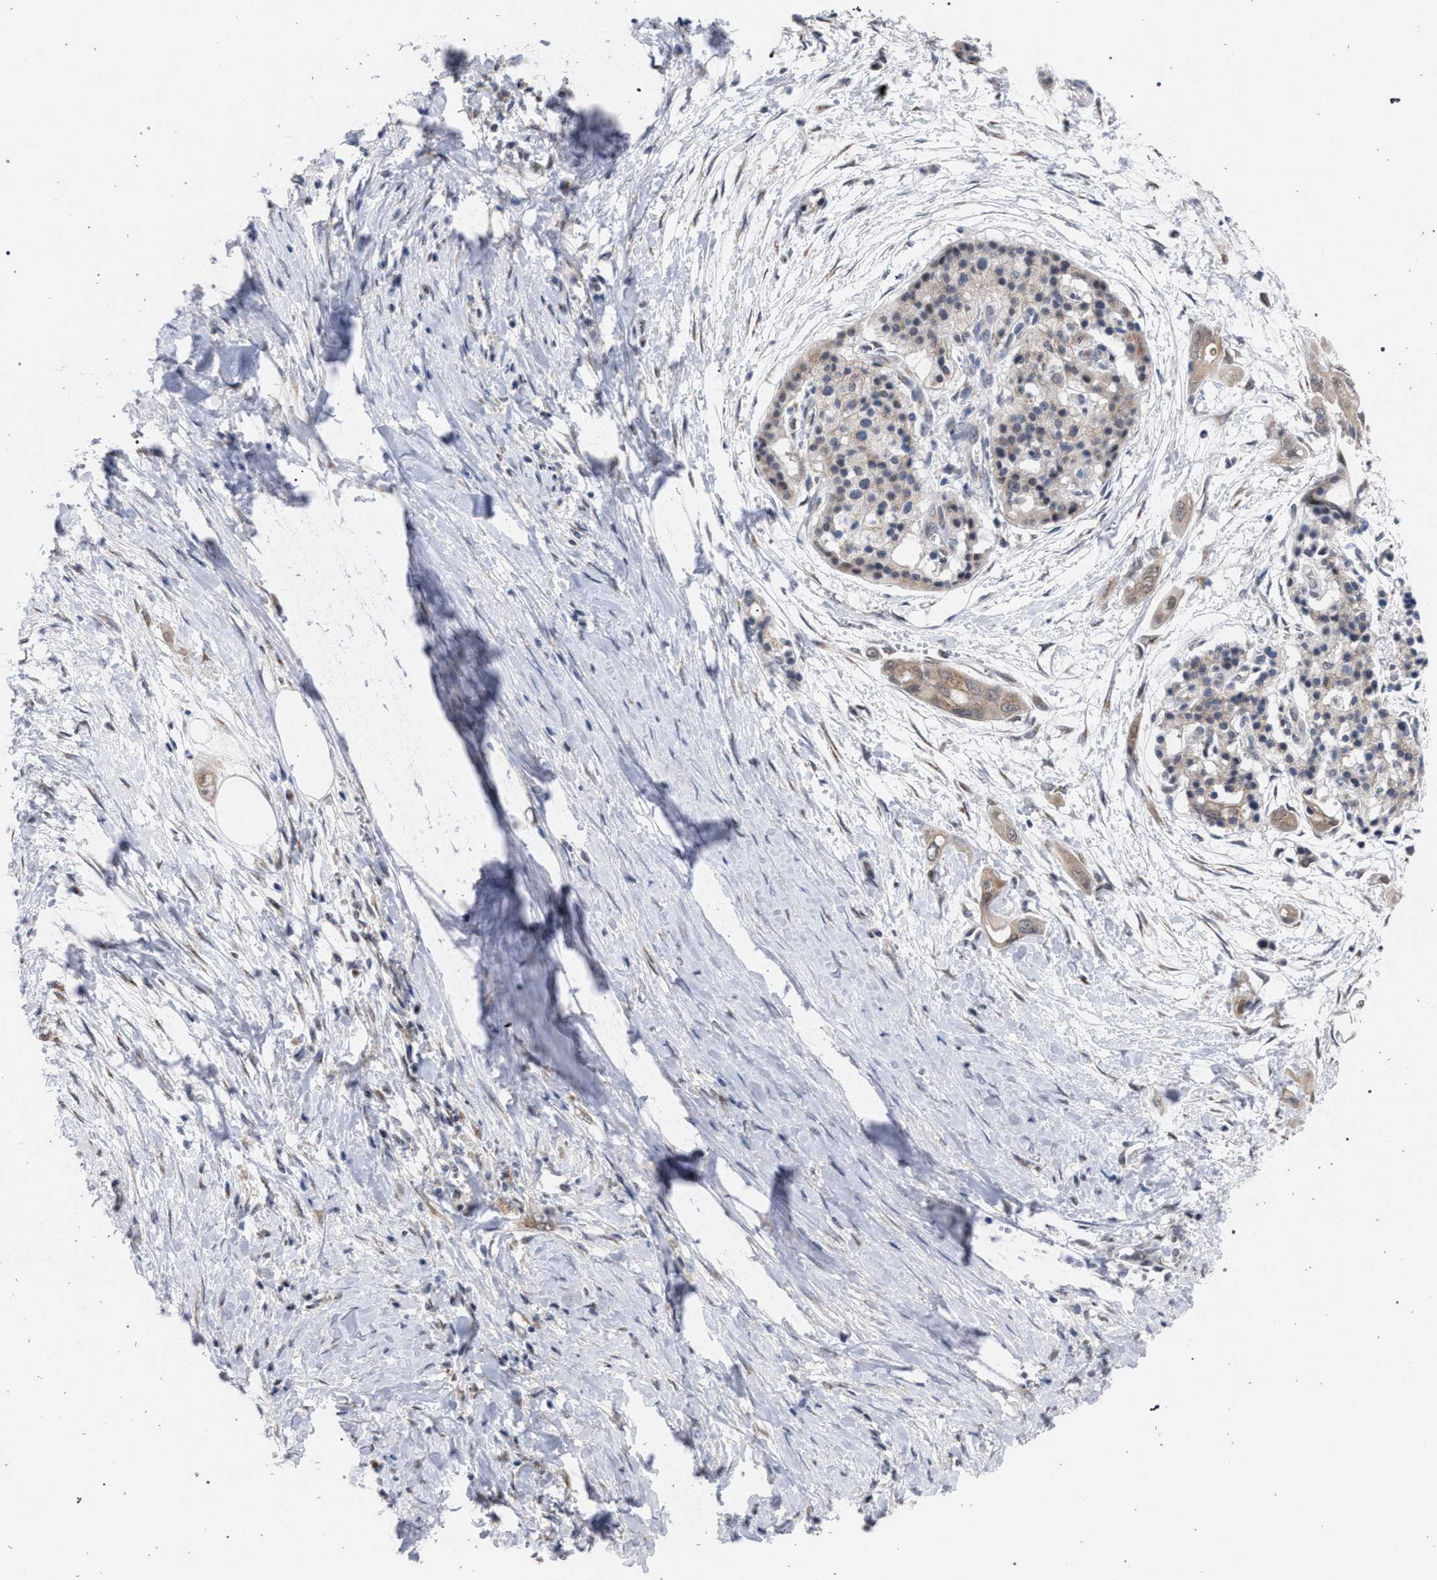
{"staining": {"intensity": "weak", "quantity": ">75%", "location": "cytoplasmic/membranous"}, "tissue": "pancreatic cancer", "cell_type": "Tumor cells", "image_type": "cancer", "snomed": [{"axis": "morphology", "description": "Adenocarcinoma, NOS"}, {"axis": "topography", "description": "Pancreas"}], "caption": "Brown immunohistochemical staining in human pancreatic cancer reveals weak cytoplasmic/membranous expression in about >75% of tumor cells. The protein is stained brown, and the nuclei are stained in blue (DAB (3,3'-diaminobenzidine) IHC with brightfield microscopy, high magnification).", "gene": "GOLGA2", "patient": {"sex": "male", "age": 59}}